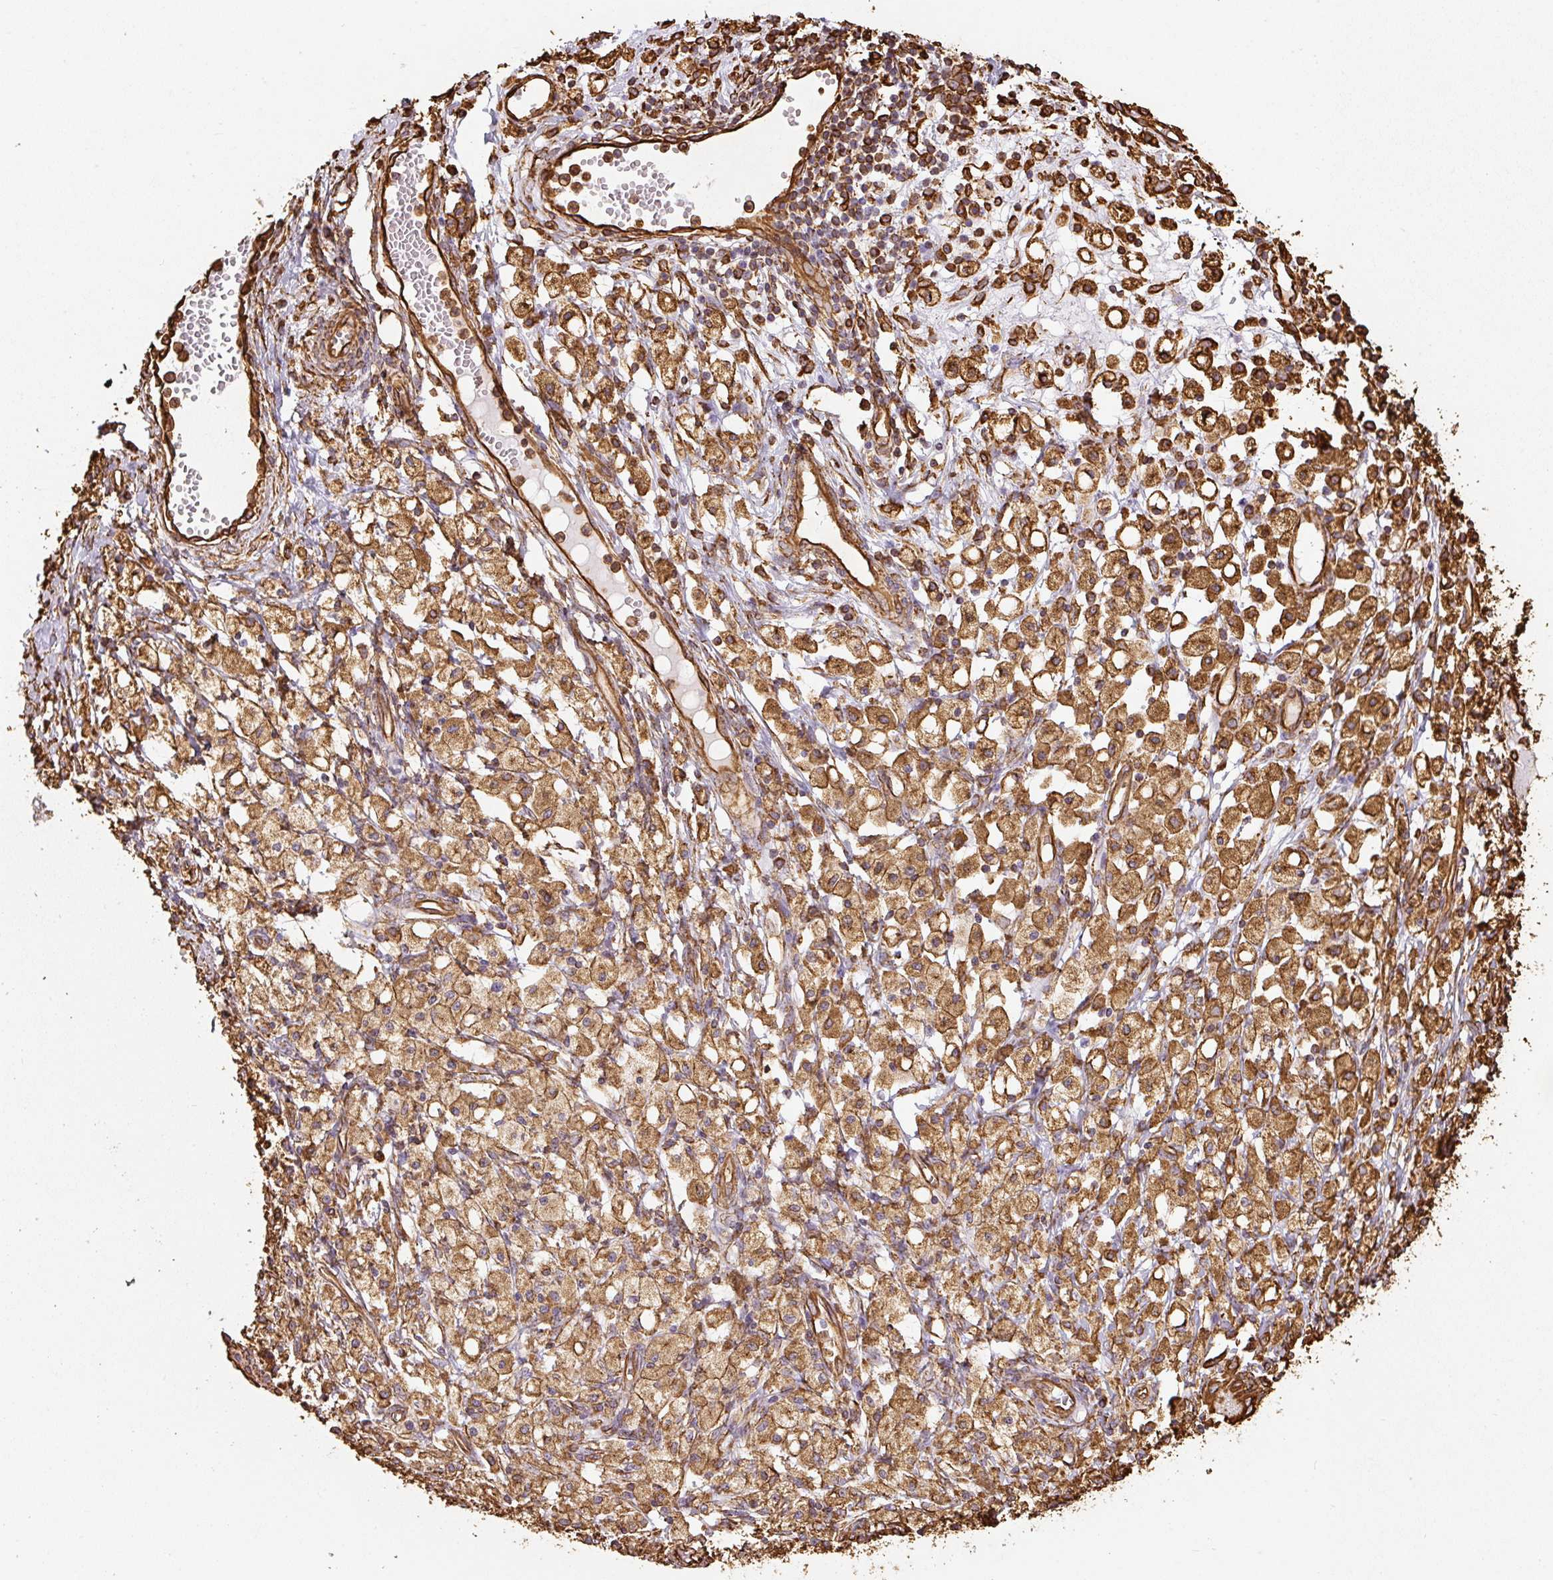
{"staining": {"intensity": "strong", "quantity": ">75%", "location": "cytoplasmic/membranous"}, "tissue": "ovarian cancer", "cell_type": "Tumor cells", "image_type": "cancer", "snomed": [{"axis": "morphology", "description": "Carcinoma, endometroid"}, {"axis": "topography", "description": "Ovary"}], "caption": "Tumor cells demonstrate strong cytoplasmic/membranous staining in about >75% of cells in ovarian endometroid carcinoma.", "gene": "VIM", "patient": {"sex": "female", "age": 42}}